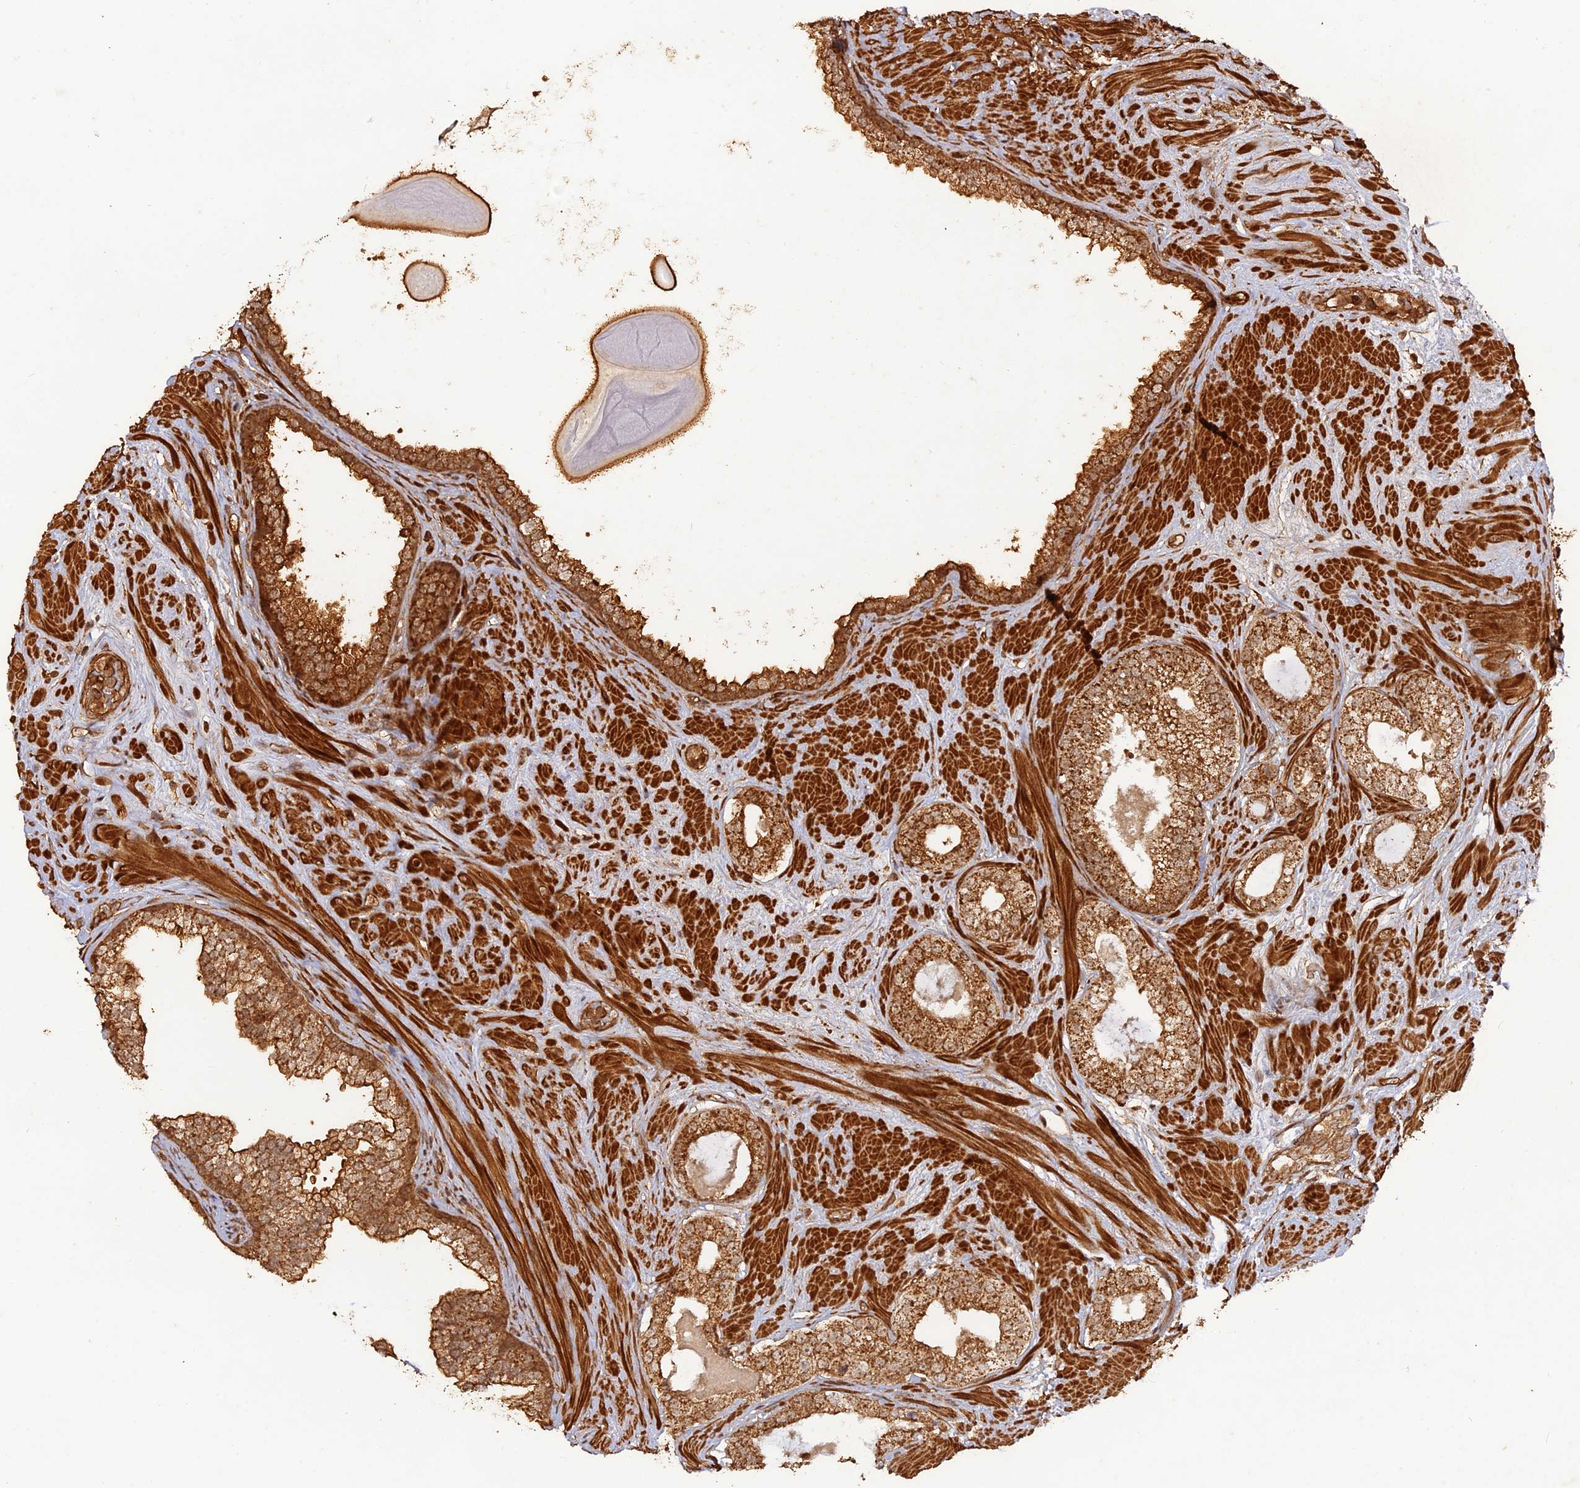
{"staining": {"intensity": "moderate", "quantity": ">75%", "location": "cytoplasmic/membranous"}, "tissue": "prostate cancer", "cell_type": "Tumor cells", "image_type": "cancer", "snomed": [{"axis": "morphology", "description": "Adenocarcinoma, High grade"}, {"axis": "topography", "description": "Prostate"}], "caption": "Protein expression analysis of prostate cancer (high-grade adenocarcinoma) reveals moderate cytoplasmic/membranous positivity in approximately >75% of tumor cells.", "gene": "CCDC174", "patient": {"sex": "male", "age": 65}}